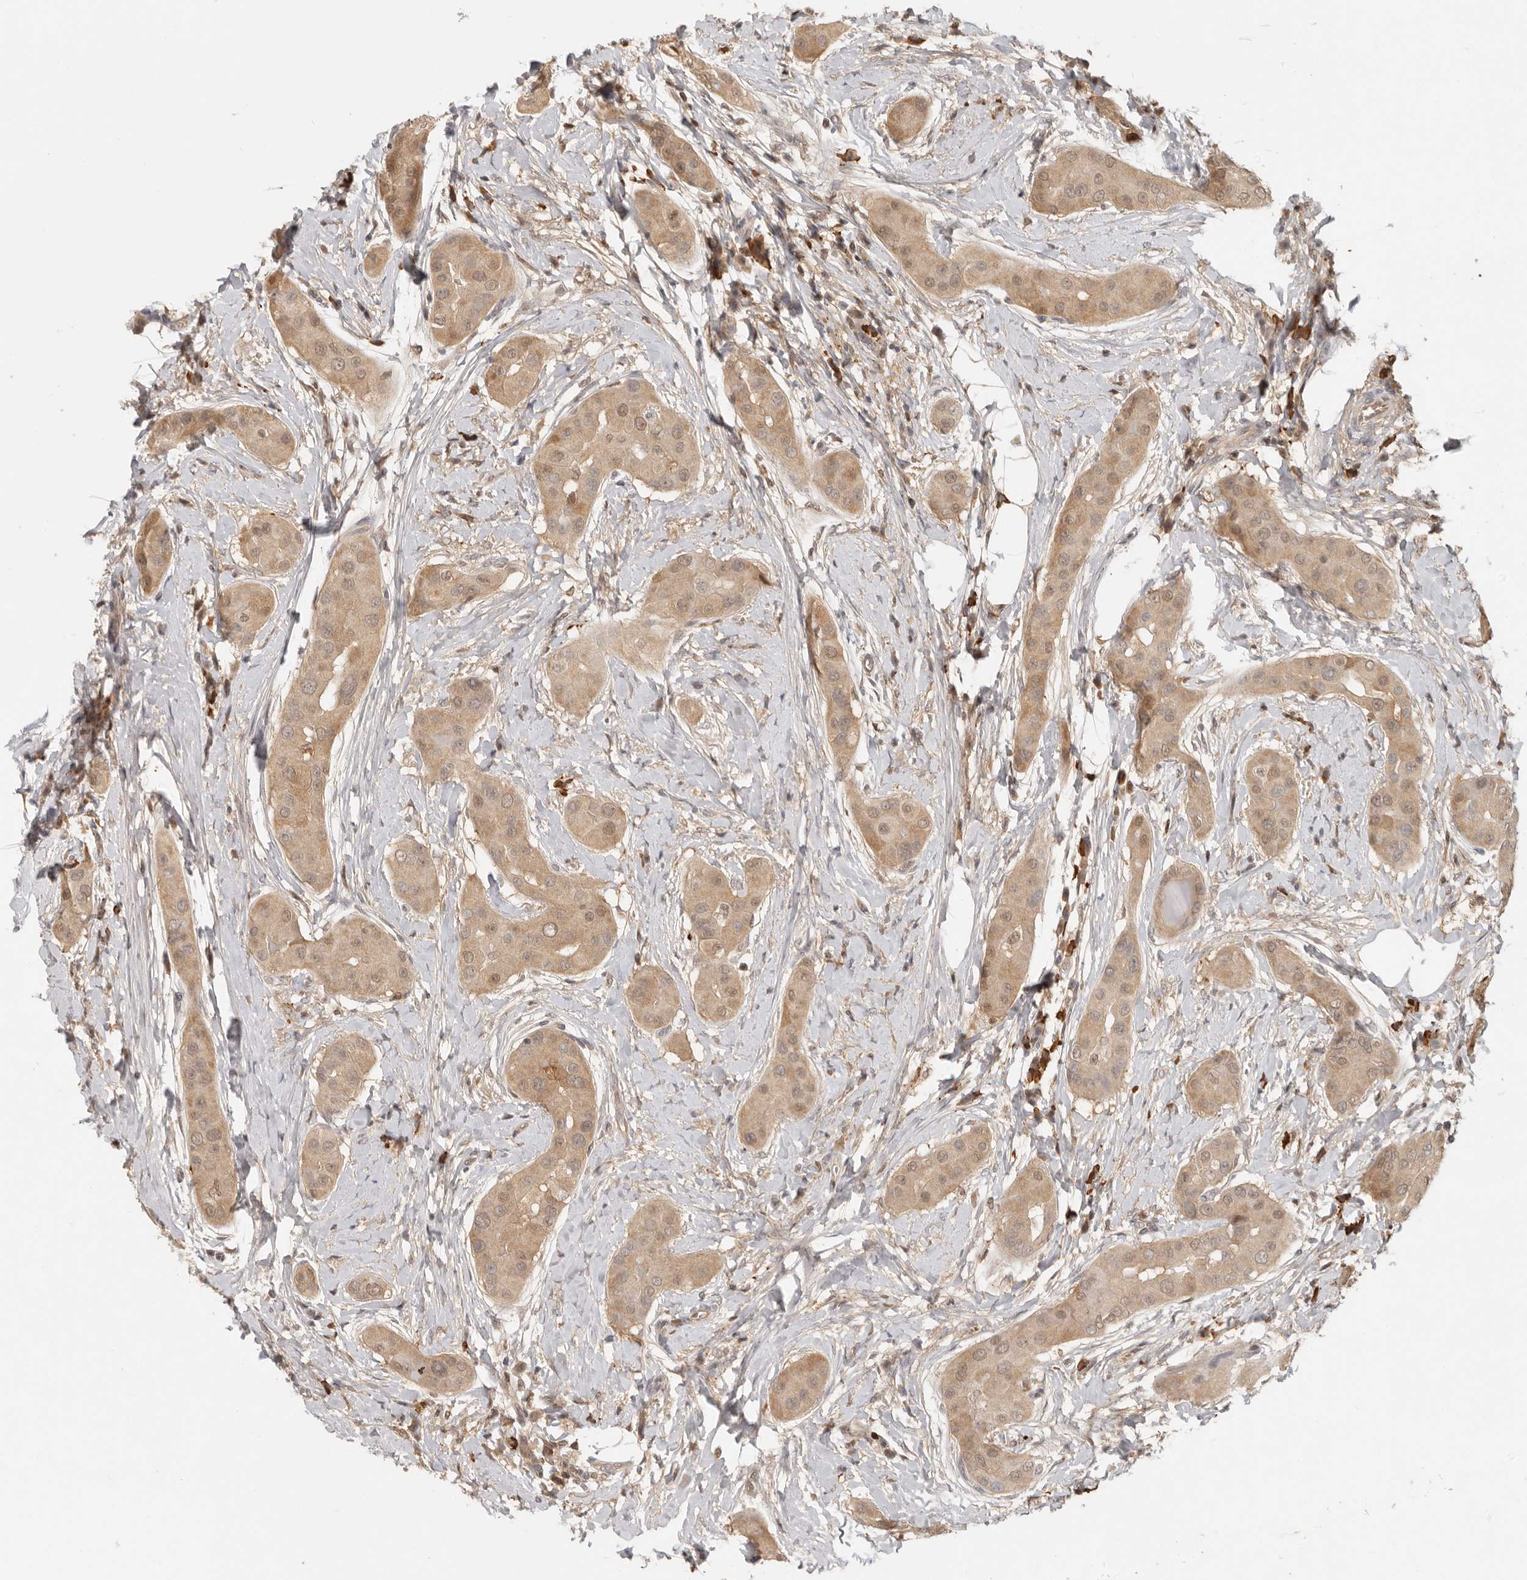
{"staining": {"intensity": "weak", "quantity": ">75%", "location": "cytoplasmic/membranous,nuclear"}, "tissue": "thyroid cancer", "cell_type": "Tumor cells", "image_type": "cancer", "snomed": [{"axis": "morphology", "description": "Papillary adenocarcinoma, NOS"}, {"axis": "topography", "description": "Thyroid gland"}], "caption": "This photomicrograph reveals thyroid cancer stained with IHC to label a protein in brown. The cytoplasmic/membranous and nuclear of tumor cells show weak positivity for the protein. Nuclei are counter-stained blue.", "gene": "PSMA5", "patient": {"sex": "male", "age": 33}}